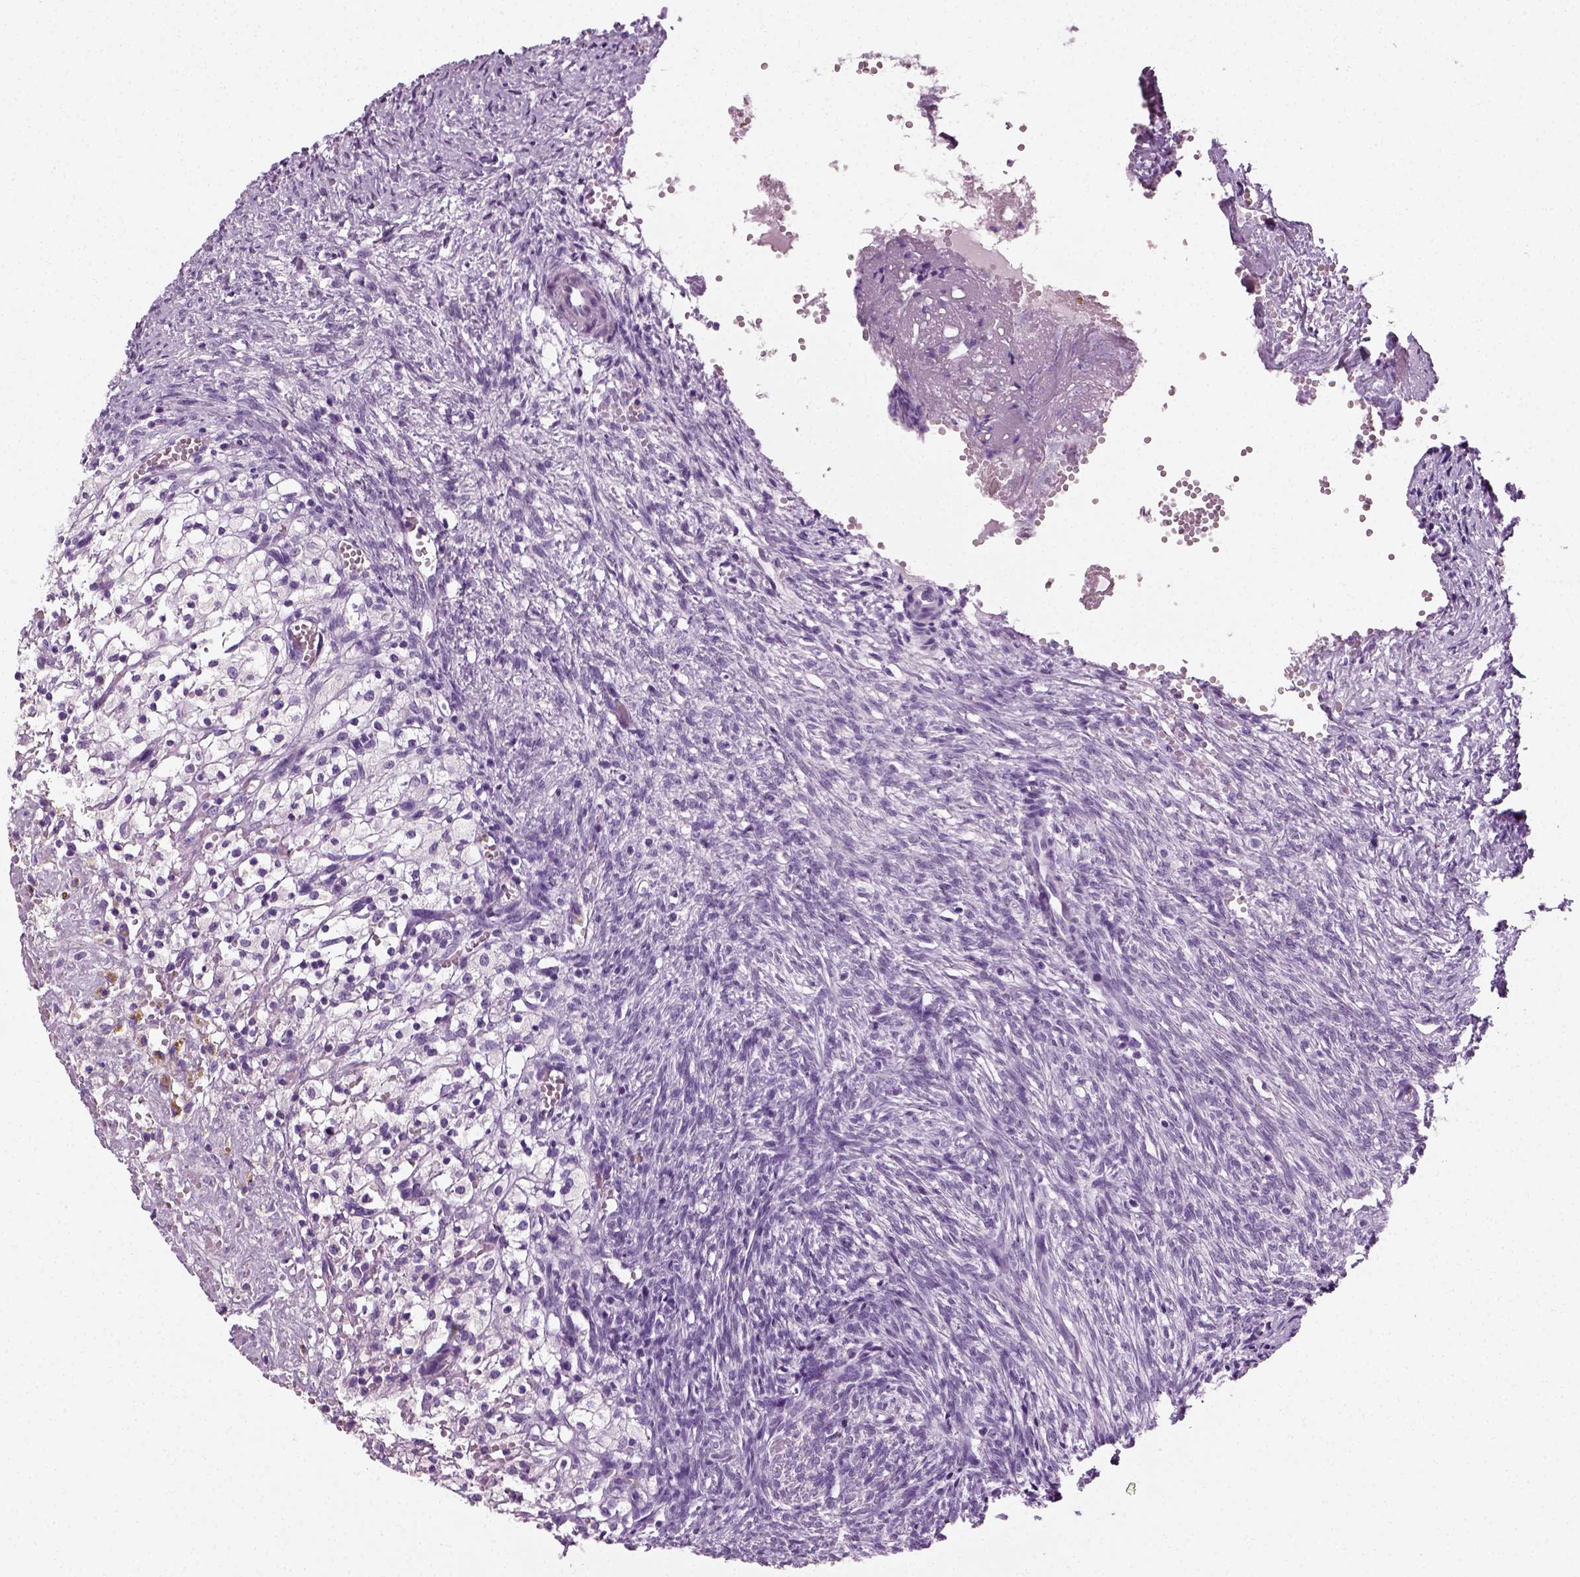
{"staining": {"intensity": "negative", "quantity": "none", "location": "none"}, "tissue": "ovary", "cell_type": "Follicle cells", "image_type": "normal", "snomed": [{"axis": "morphology", "description": "Normal tissue, NOS"}, {"axis": "topography", "description": "Ovary"}], "caption": "This is an immunohistochemistry (IHC) micrograph of unremarkable ovary. There is no staining in follicle cells.", "gene": "SPATA31E1", "patient": {"sex": "female", "age": 46}}